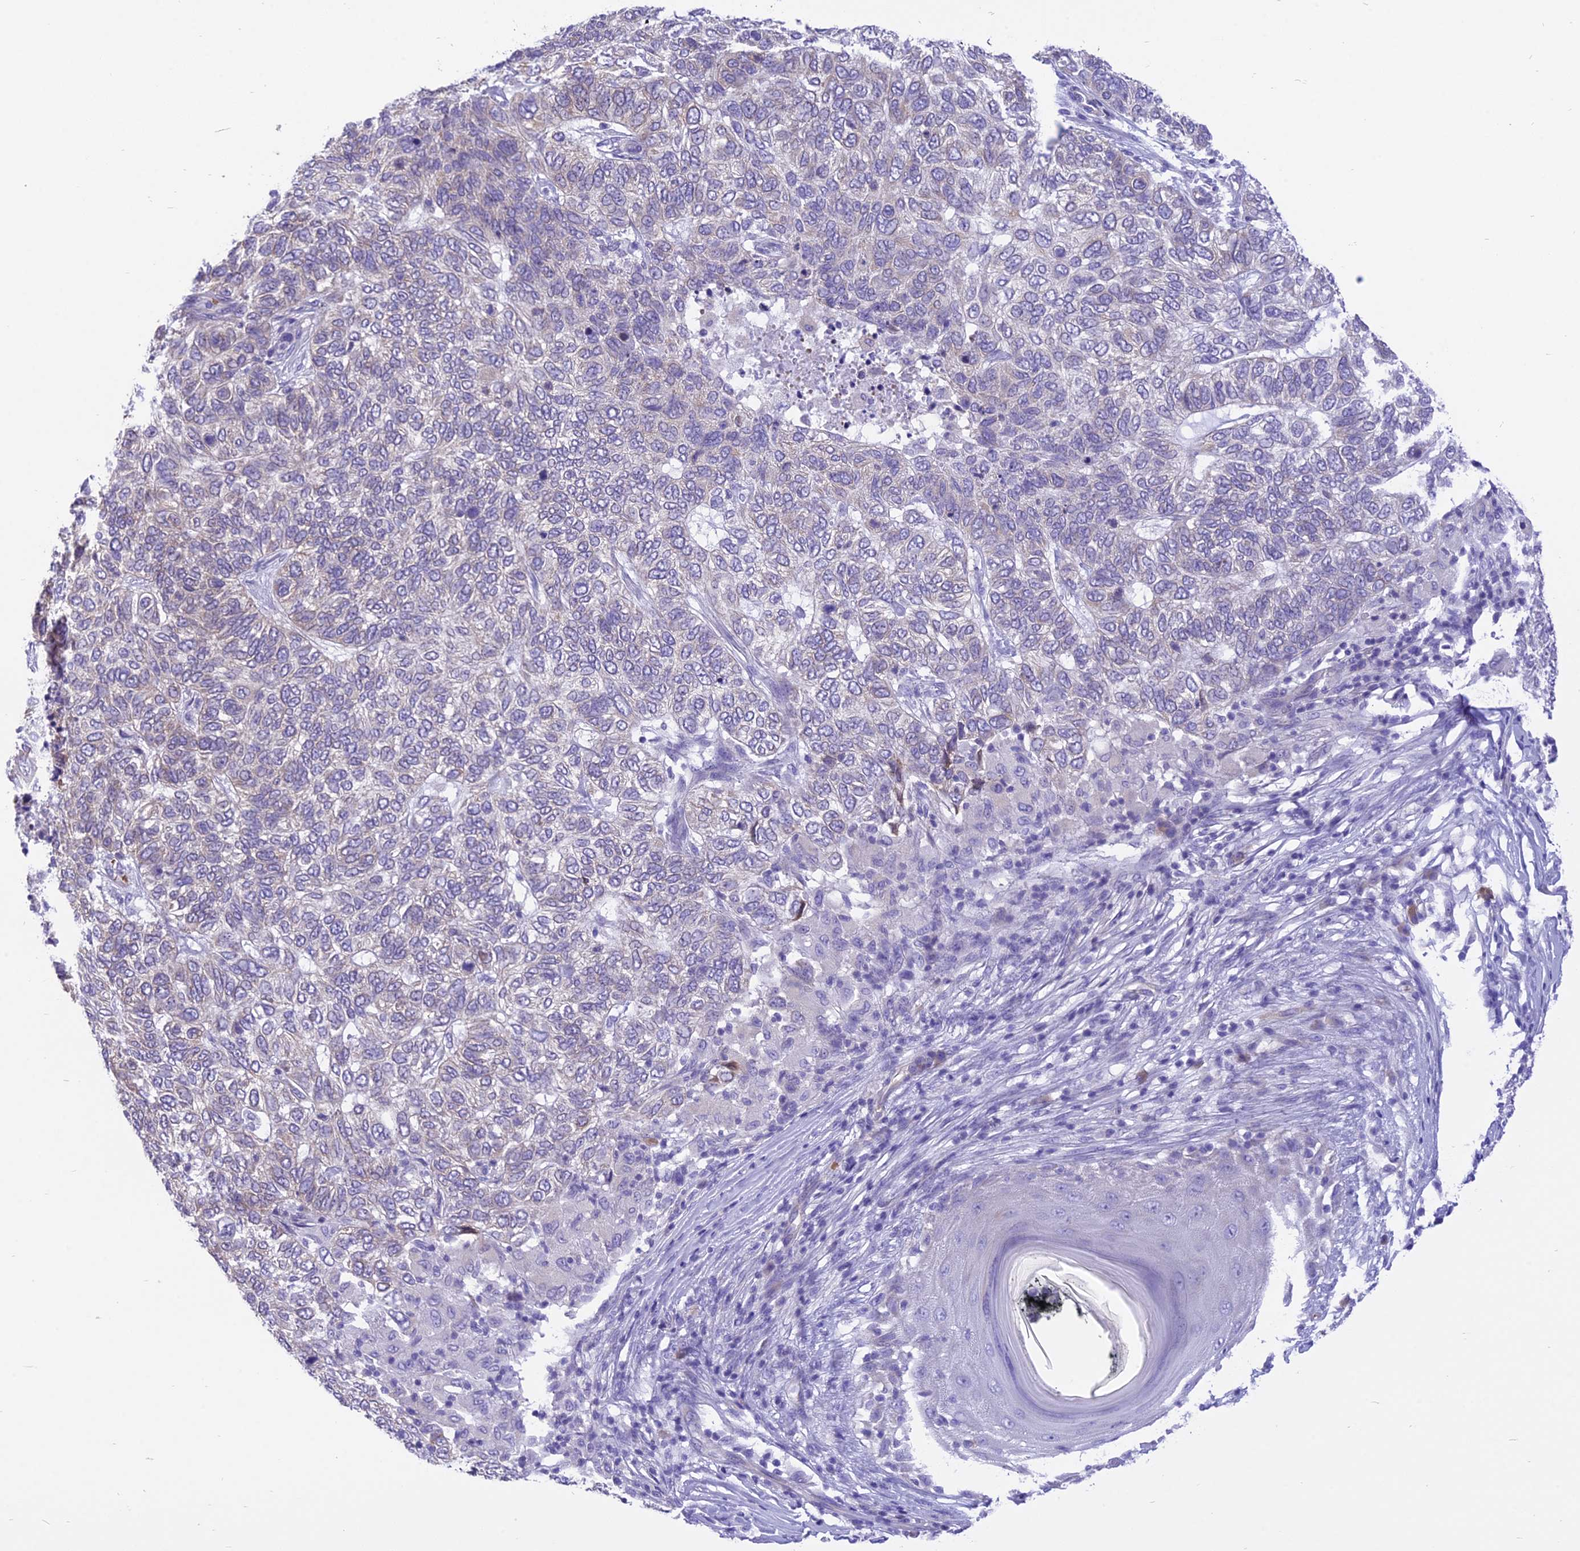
{"staining": {"intensity": "negative", "quantity": "none", "location": "none"}, "tissue": "skin cancer", "cell_type": "Tumor cells", "image_type": "cancer", "snomed": [{"axis": "morphology", "description": "Basal cell carcinoma"}, {"axis": "topography", "description": "Skin"}], "caption": "A histopathology image of basal cell carcinoma (skin) stained for a protein reveals no brown staining in tumor cells.", "gene": "DCAF16", "patient": {"sex": "female", "age": 65}}